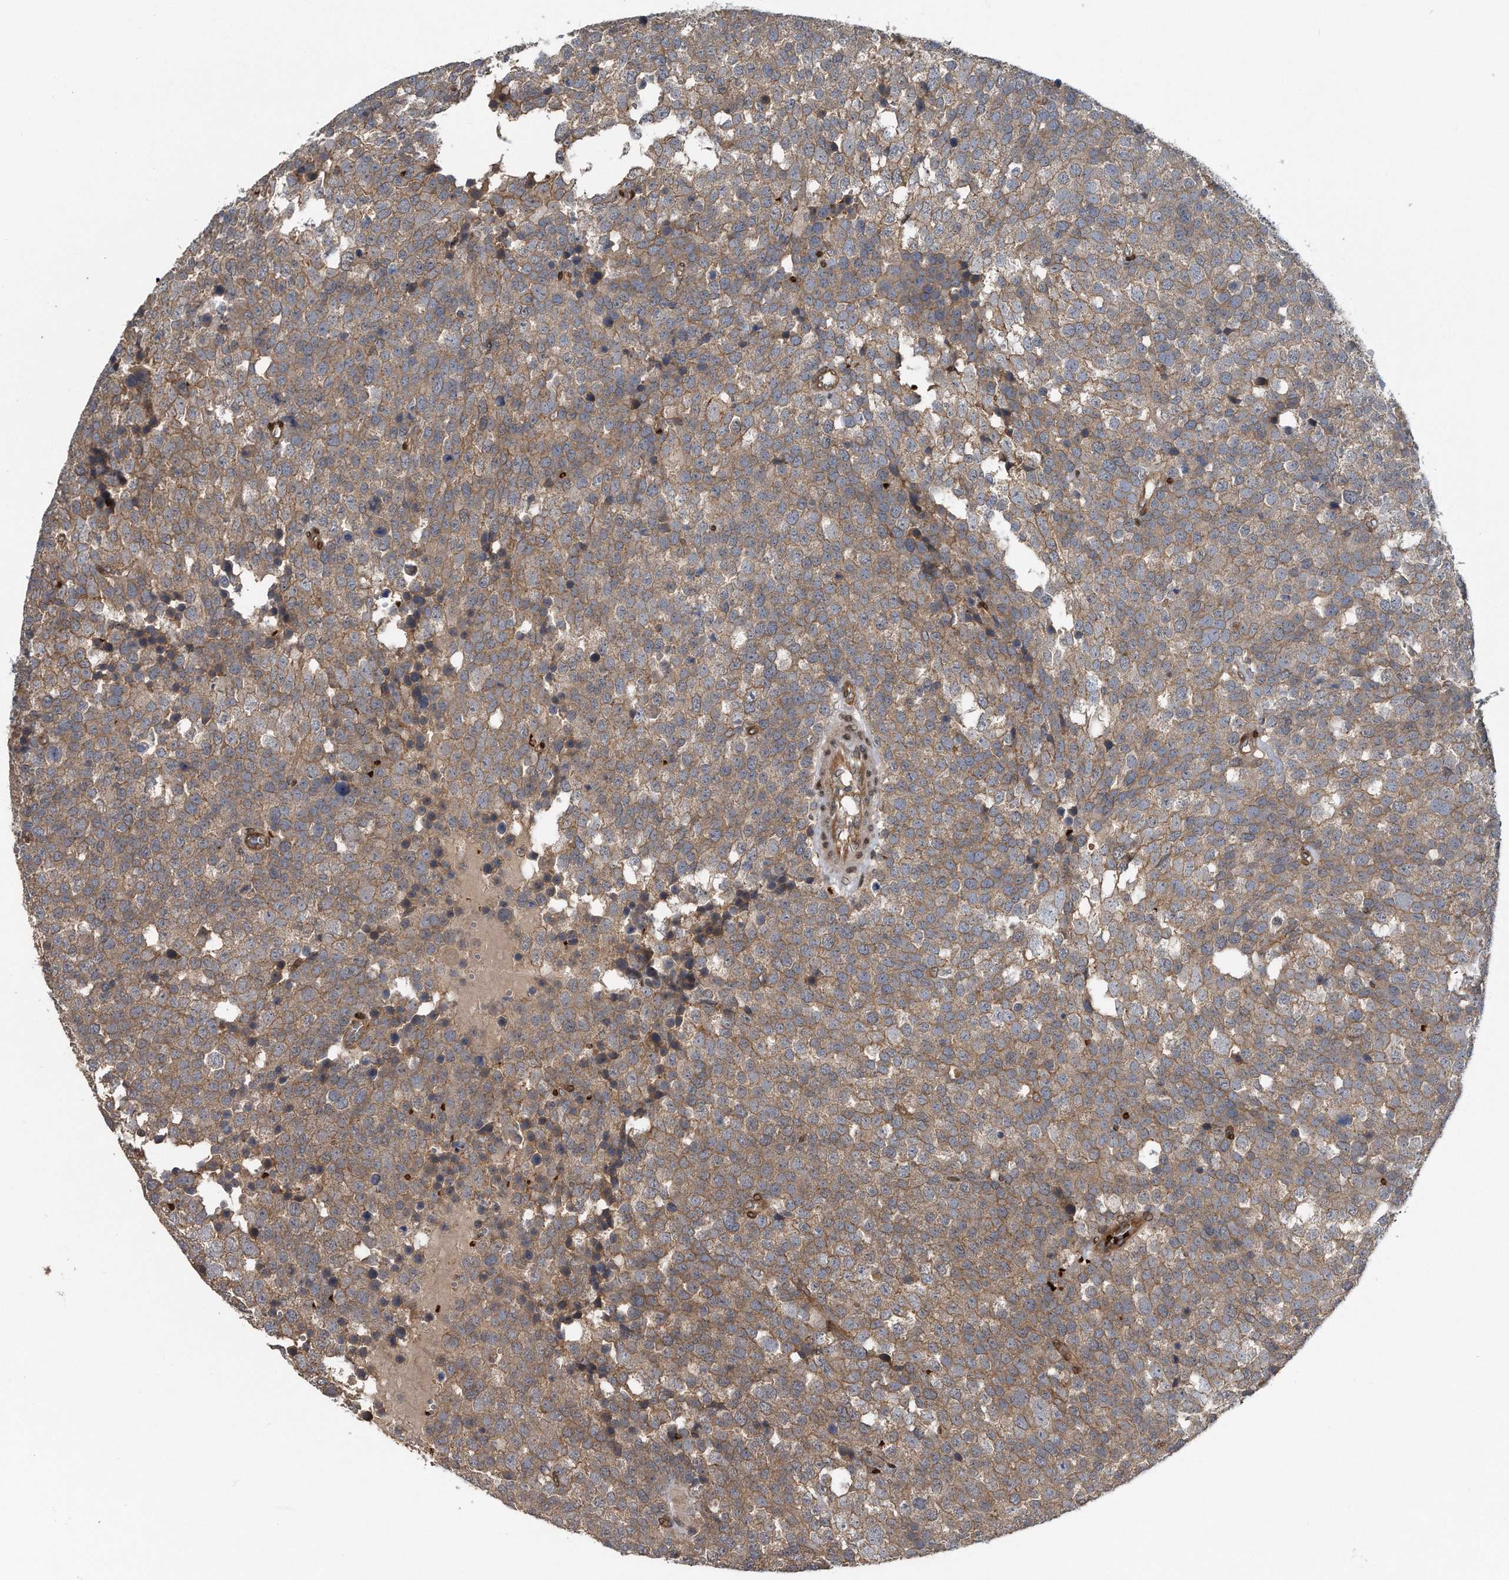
{"staining": {"intensity": "moderate", "quantity": ">75%", "location": "cytoplasmic/membranous"}, "tissue": "testis cancer", "cell_type": "Tumor cells", "image_type": "cancer", "snomed": [{"axis": "morphology", "description": "Seminoma, NOS"}, {"axis": "topography", "description": "Testis"}], "caption": "Testis seminoma was stained to show a protein in brown. There is medium levels of moderate cytoplasmic/membranous staining in approximately >75% of tumor cells.", "gene": "ZNF79", "patient": {"sex": "male", "age": 71}}